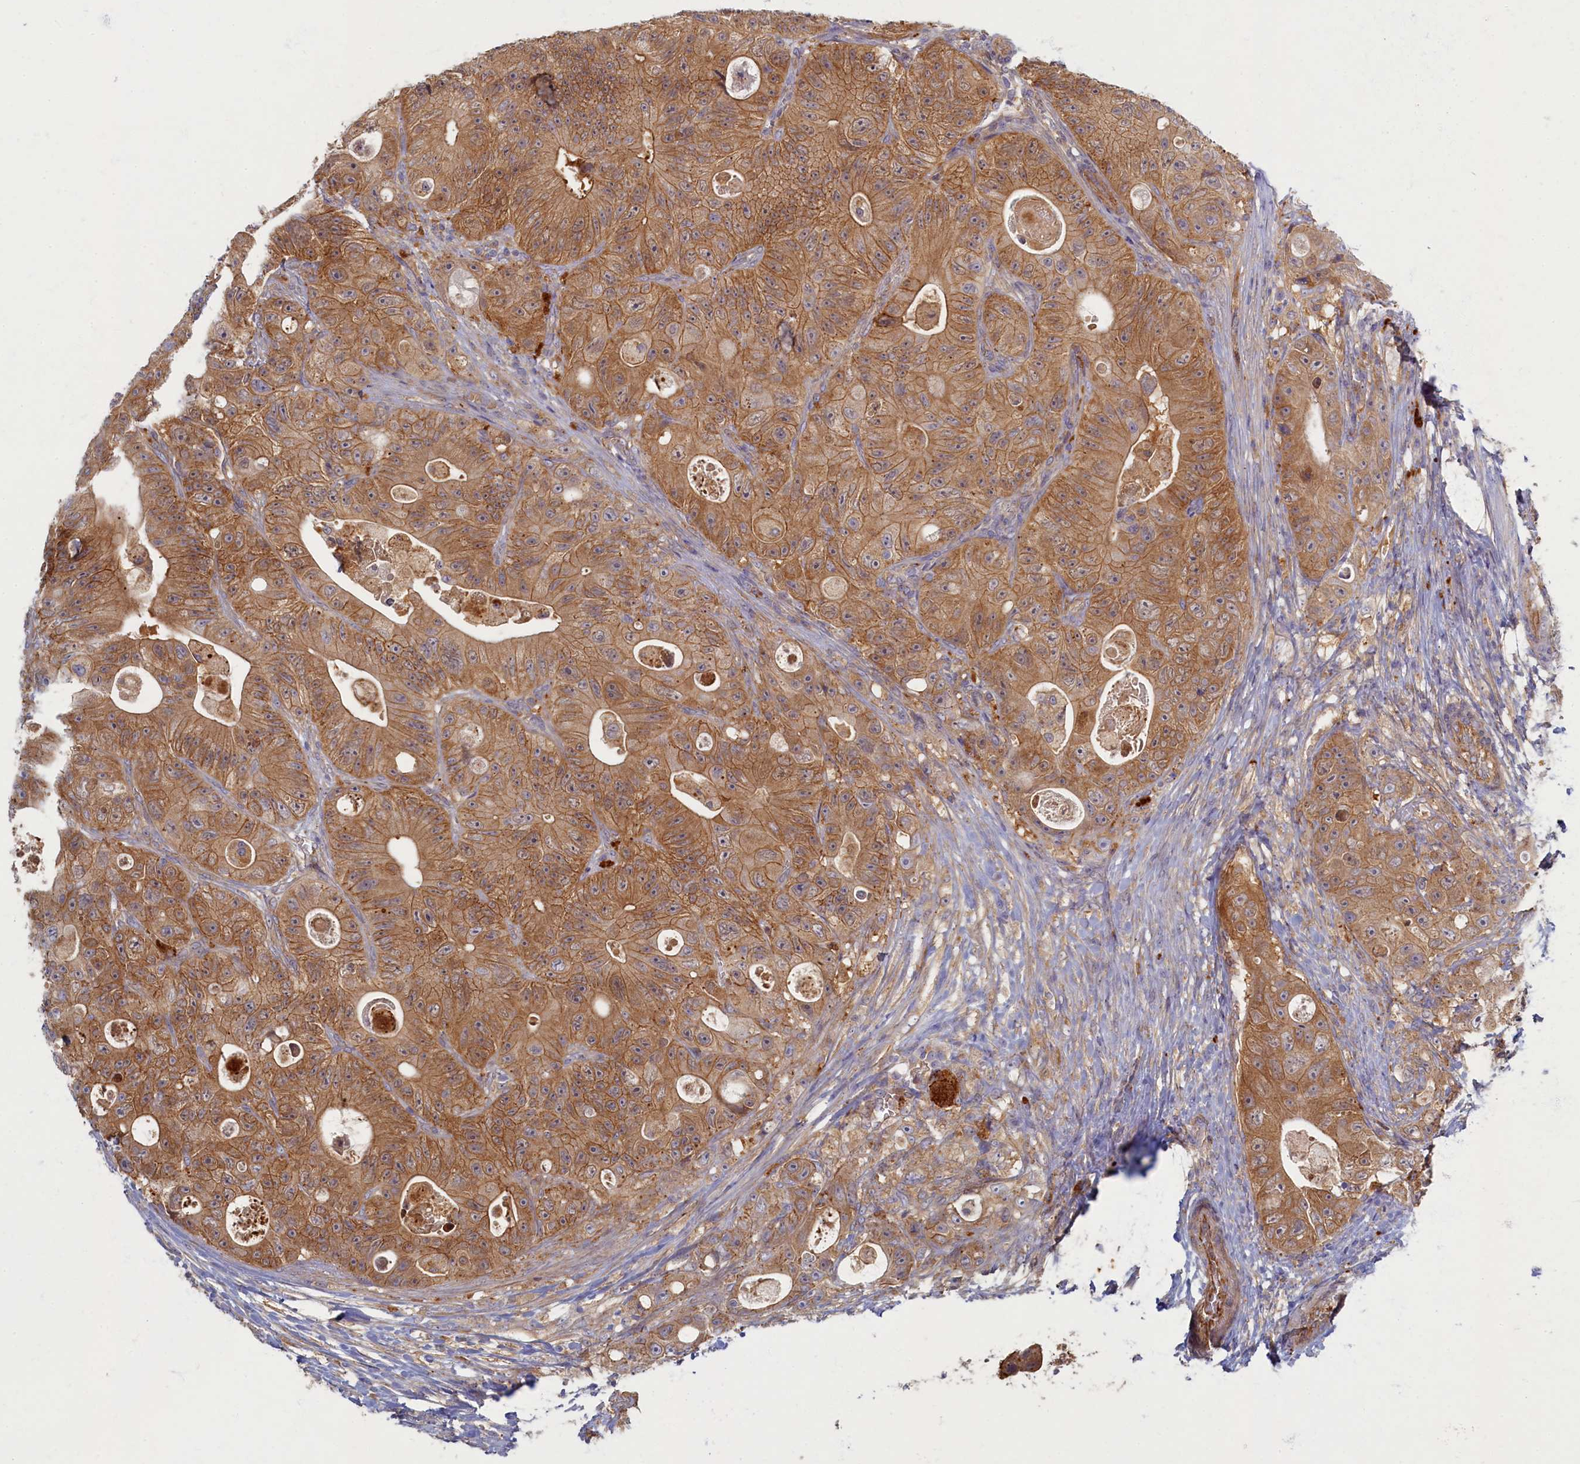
{"staining": {"intensity": "moderate", "quantity": ">75%", "location": "cytoplasmic/membranous"}, "tissue": "colorectal cancer", "cell_type": "Tumor cells", "image_type": "cancer", "snomed": [{"axis": "morphology", "description": "Adenocarcinoma, NOS"}, {"axis": "topography", "description": "Colon"}], "caption": "Immunohistochemical staining of colorectal cancer reveals moderate cytoplasmic/membranous protein staining in approximately >75% of tumor cells.", "gene": "PSMG2", "patient": {"sex": "female", "age": 46}}